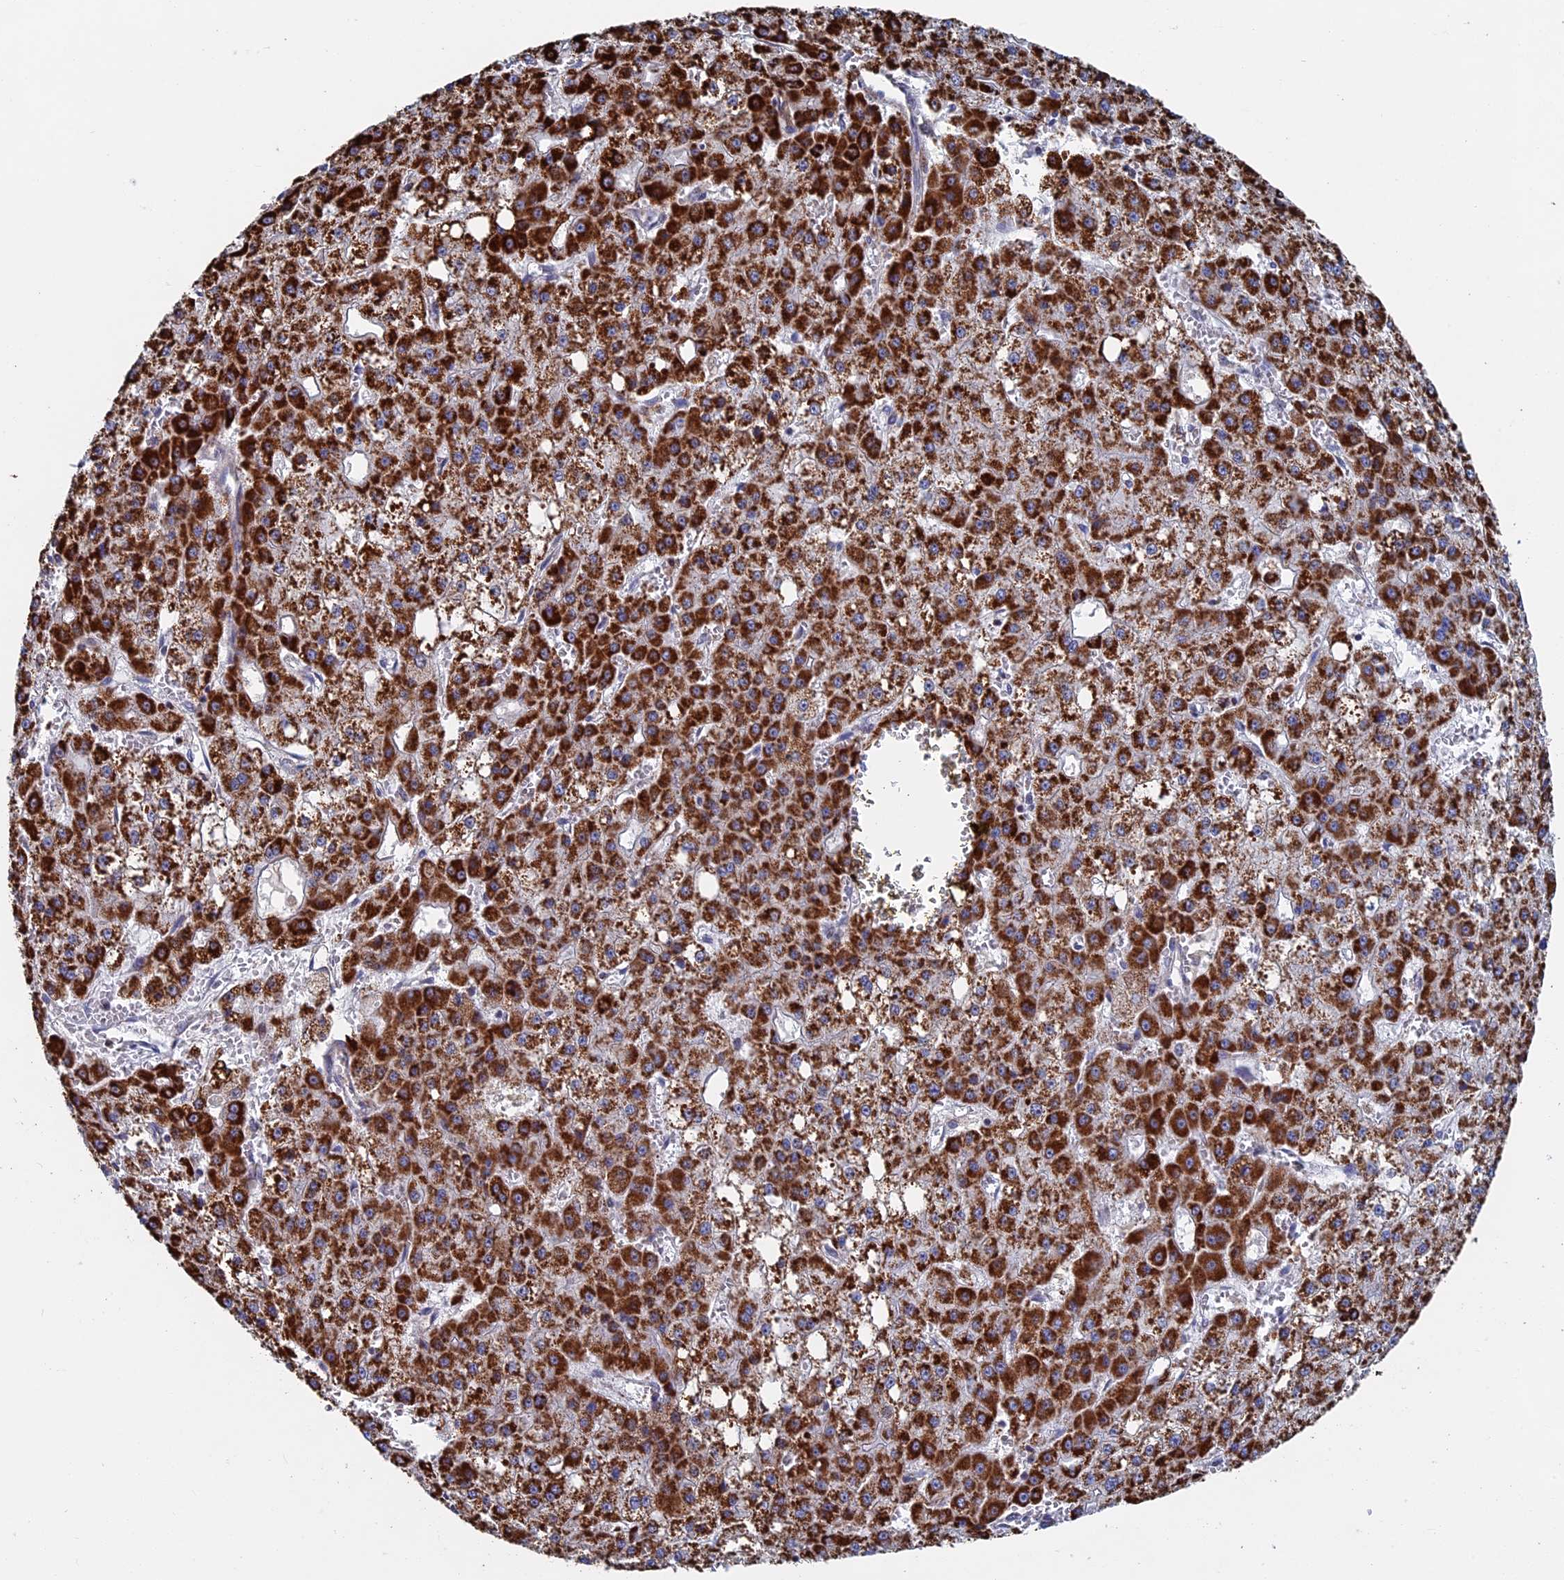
{"staining": {"intensity": "strong", "quantity": ">75%", "location": "cytoplasmic/membranous"}, "tissue": "liver cancer", "cell_type": "Tumor cells", "image_type": "cancer", "snomed": [{"axis": "morphology", "description": "Carcinoma, Hepatocellular, NOS"}, {"axis": "topography", "description": "Liver"}], "caption": "DAB (3,3'-diaminobenzidine) immunohistochemical staining of liver cancer (hepatocellular carcinoma) exhibits strong cytoplasmic/membranous protein positivity in about >75% of tumor cells. (IHC, brightfield microscopy, high magnification).", "gene": "SEC24D", "patient": {"sex": "male", "age": 47}}